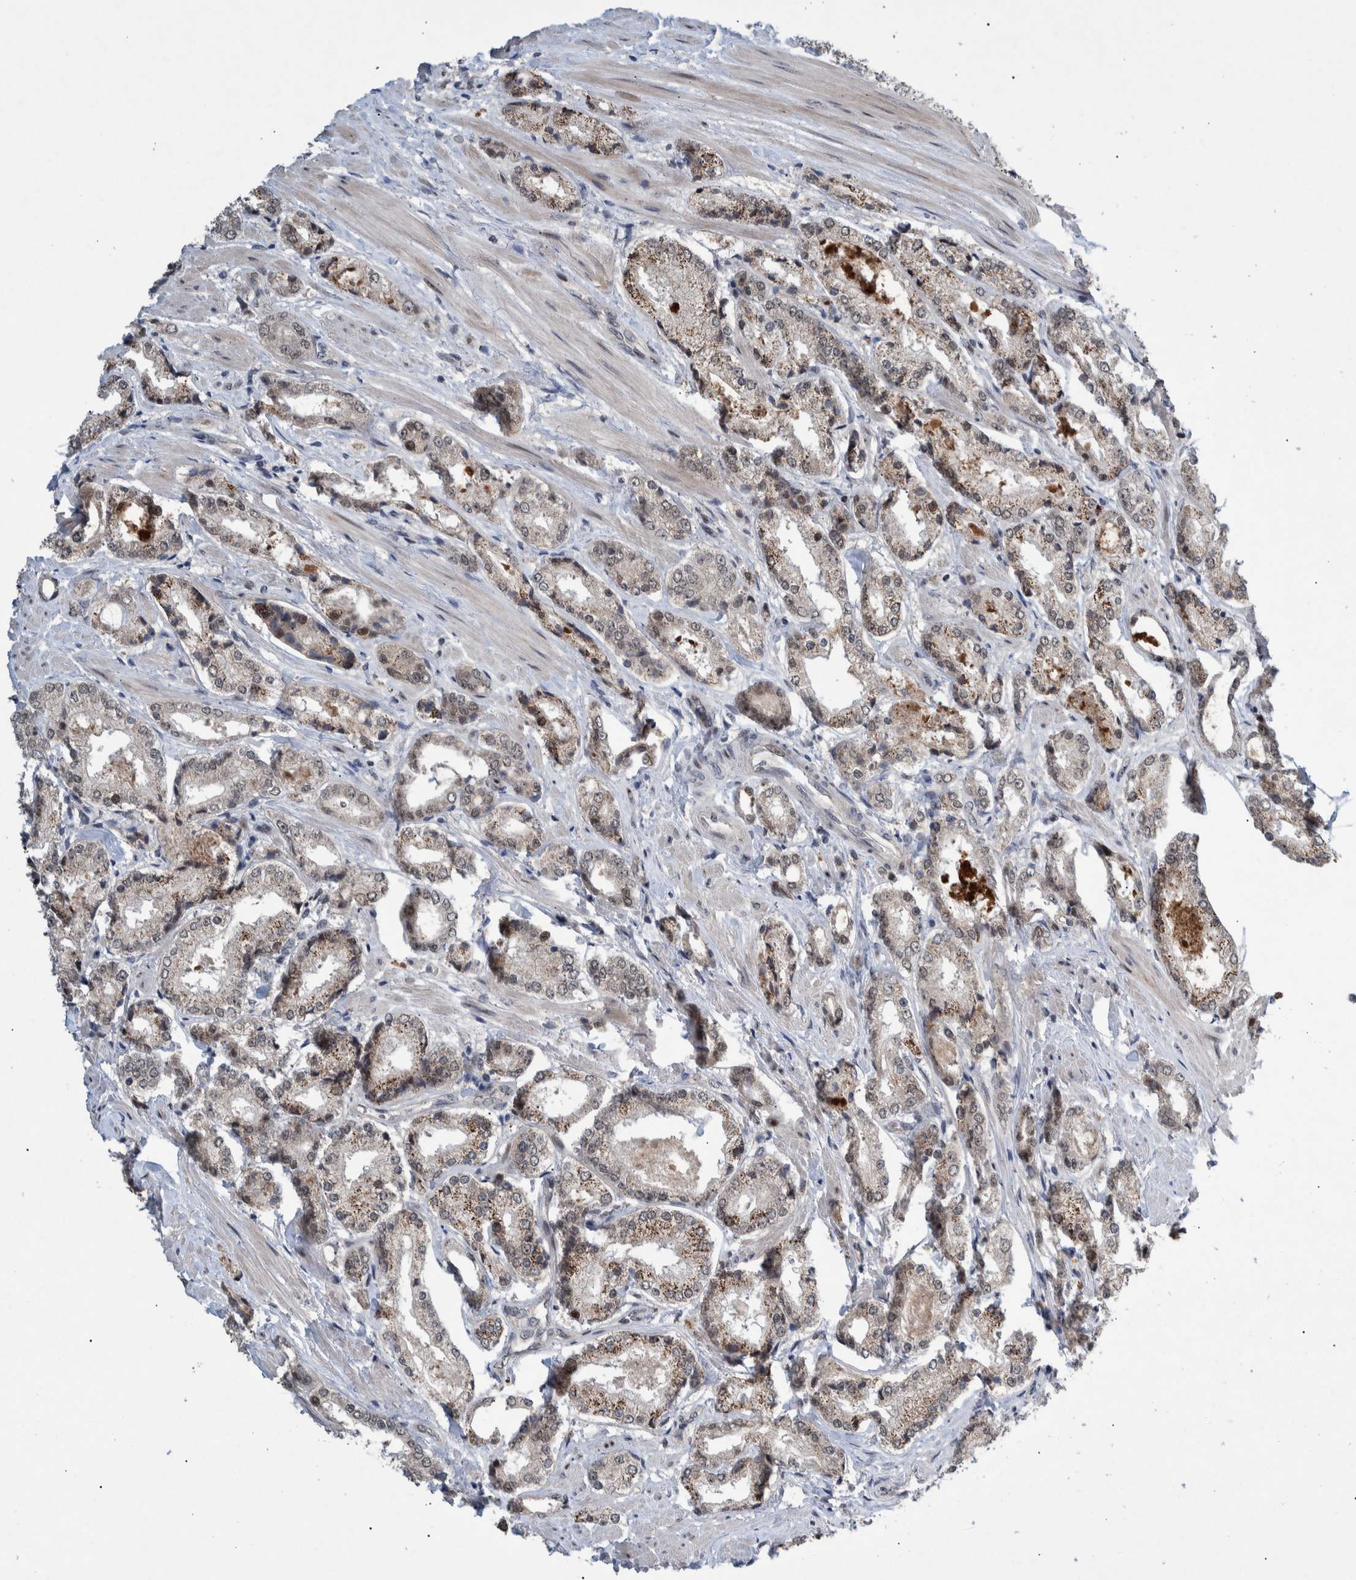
{"staining": {"intensity": "weak", "quantity": ">75%", "location": "cytoplasmic/membranous"}, "tissue": "prostate cancer", "cell_type": "Tumor cells", "image_type": "cancer", "snomed": [{"axis": "morphology", "description": "Adenocarcinoma, Low grade"}, {"axis": "topography", "description": "Prostate"}], "caption": "Immunohistochemistry (IHC) of prostate cancer reveals low levels of weak cytoplasmic/membranous staining in about >75% of tumor cells.", "gene": "ESRP1", "patient": {"sex": "male", "age": 62}}